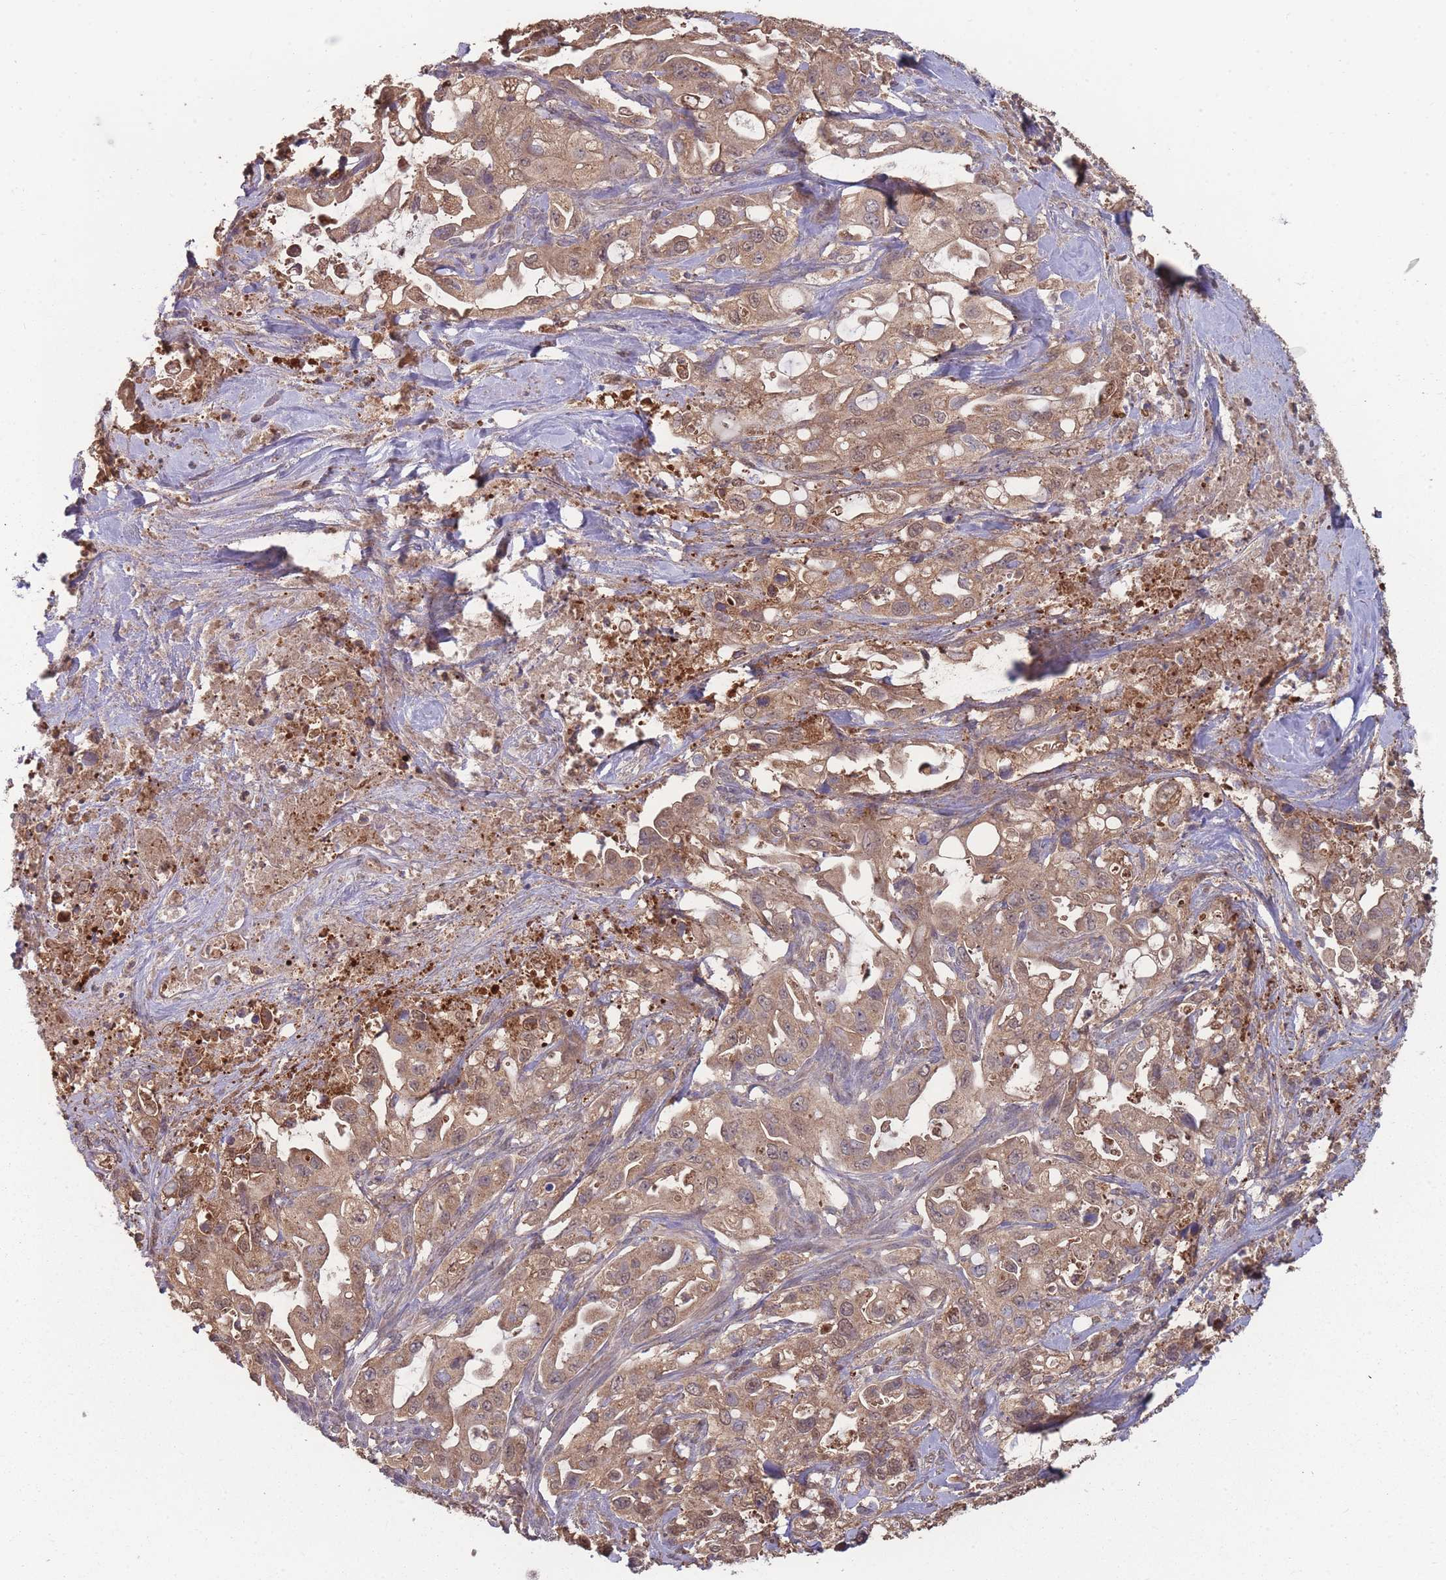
{"staining": {"intensity": "moderate", "quantity": ">75%", "location": "cytoplasmic/membranous,nuclear"}, "tissue": "pancreatic cancer", "cell_type": "Tumor cells", "image_type": "cancer", "snomed": [{"axis": "morphology", "description": "Adenocarcinoma, NOS"}, {"axis": "topography", "description": "Pancreas"}], "caption": "DAB immunohistochemical staining of pancreatic cancer exhibits moderate cytoplasmic/membranous and nuclear protein positivity in about >75% of tumor cells.", "gene": "SLC35B4", "patient": {"sex": "female", "age": 61}}